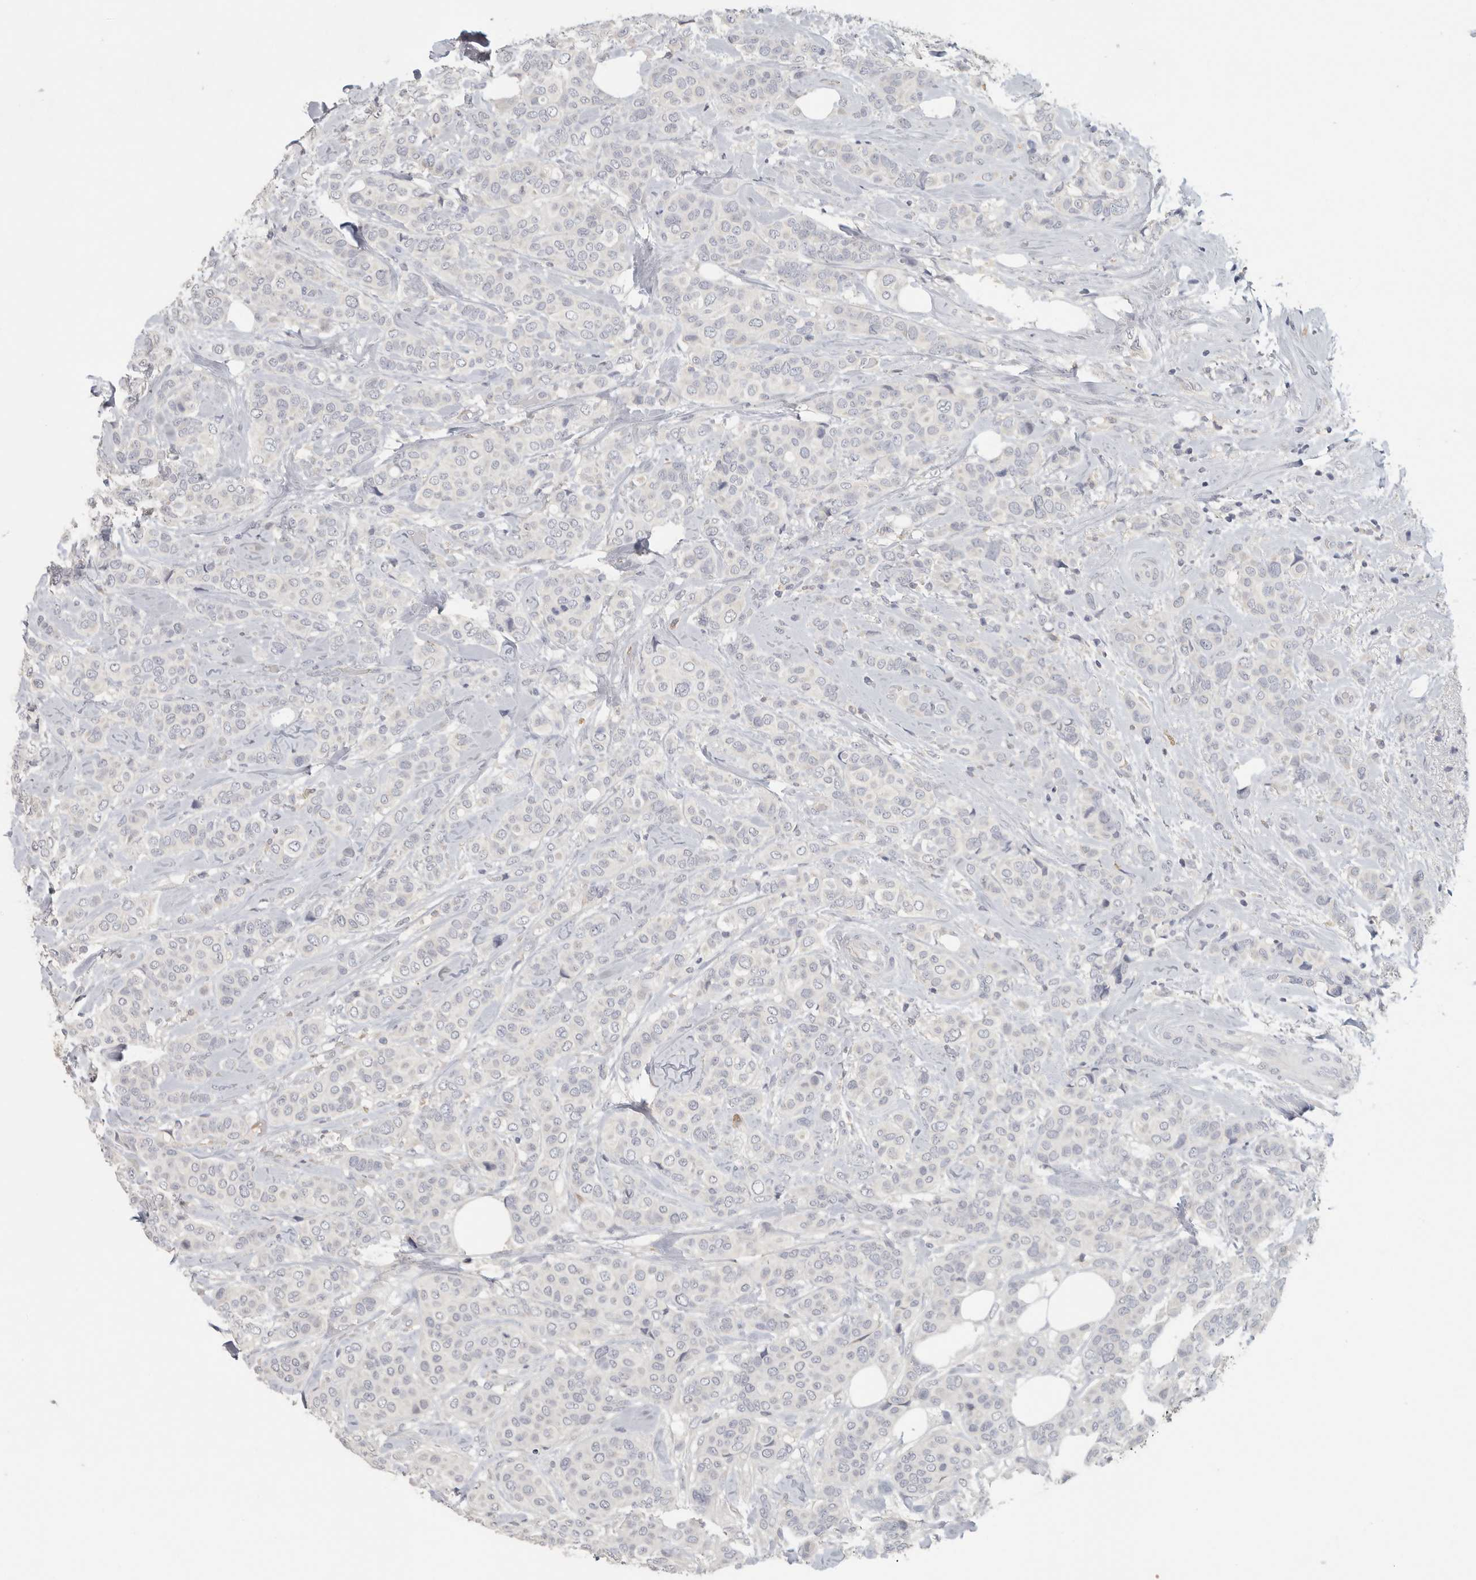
{"staining": {"intensity": "negative", "quantity": "none", "location": "none"}, "tissue": "breast cancer", "cell_type": "Tumor cells", "image_type": "cancer", "snomed": [{"axis": "morphology", "description": "Lobular carcinoma"}, {"axis": "topography", "description": "Breast"}], "caption": "Image shows no significant protein staining in tumor cells of breast cancer (lobular carcinoma). Brightfield microscopy of immunohistochemistry stained with DAB (3,3'-diaminobenzidine) (brown) and hematoxylin (blue), captured at high magnification.", "gene": "DNAJC11", "patient": {"sex": "female", "age": 51}}